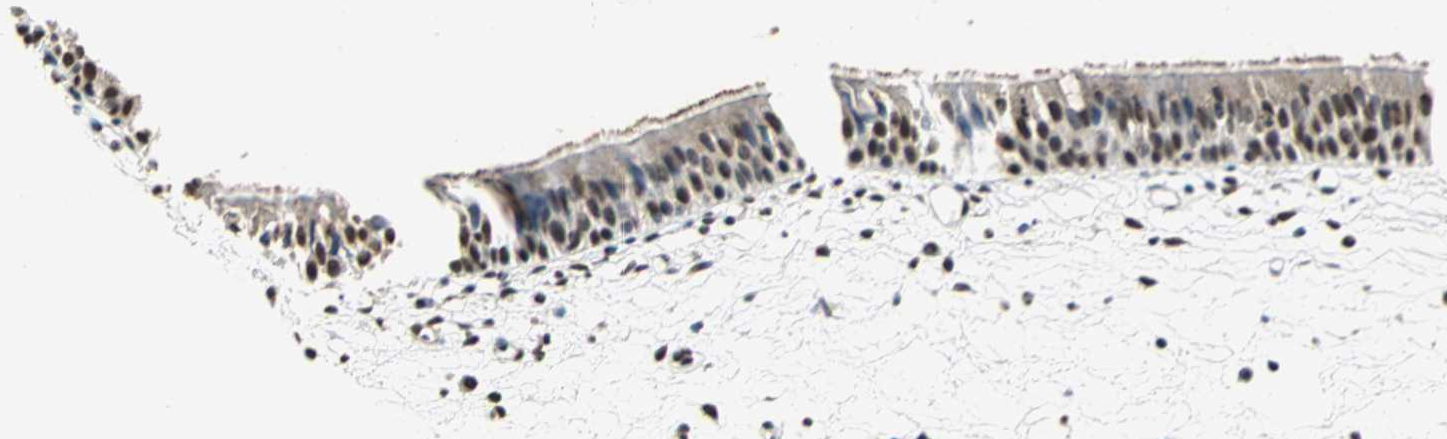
{"staining": {"intensity": "strong", "quantity": ">75%", "location": "nuclear"}, "tissue": "nasopharynx", "cell_type": "Respiratory epithelial cells", "image_type": "normal", "snomed": [{"axis": "morphology", "description": "Normal tissue, NOS"}, {"axis": "topography", "description": "Nasopharynx"}], "caption": "A high amount of strong nuclear staining is seen in approximately >75% of respiratory epithelial cells in unremarkable nasopharynx.", "gene": "CCDC88C", "patient": {"sex": "female", "age": 54}}